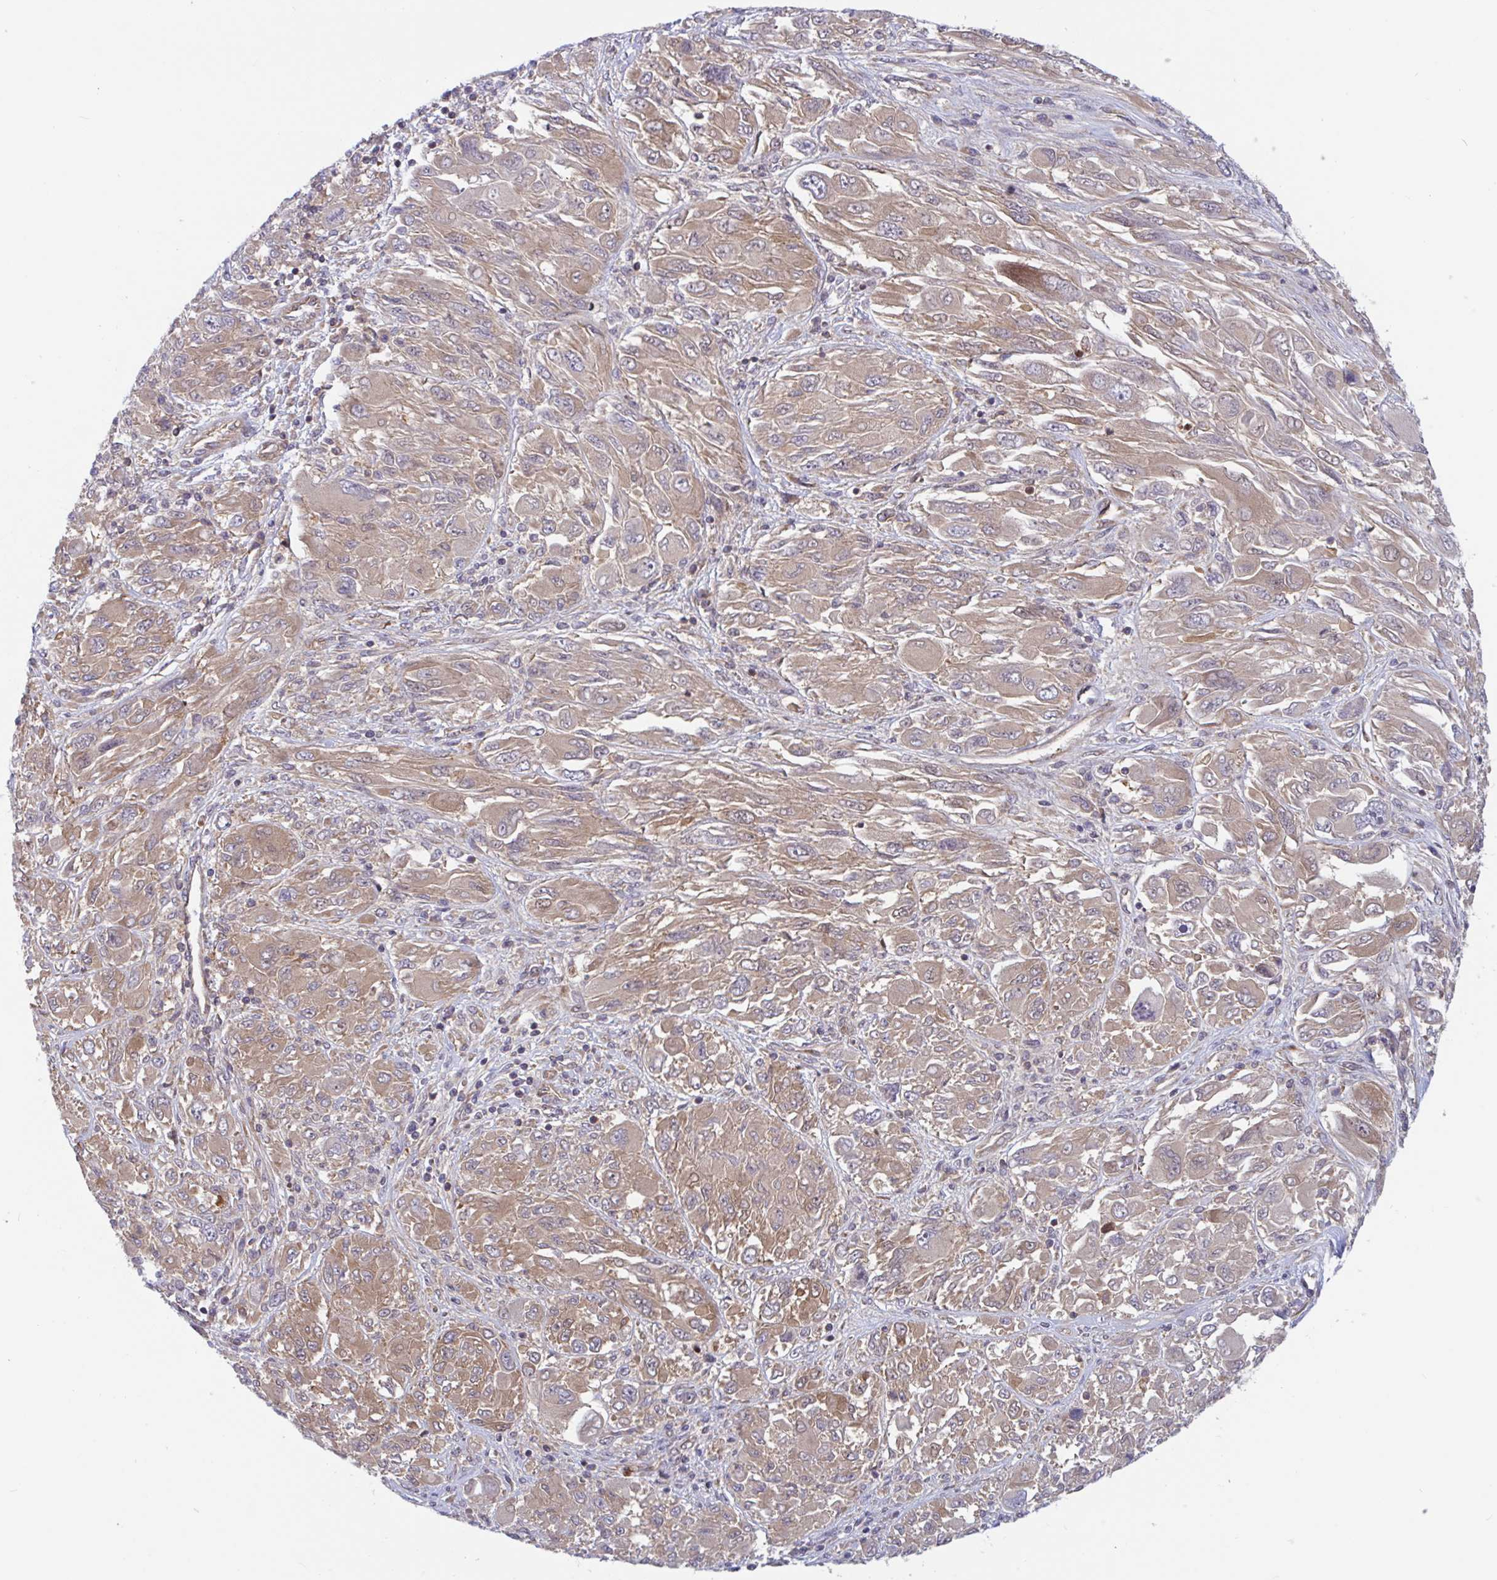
{"staining": {"intensity": "moderate", "quantity": ">75%", "location": "cytoplasmic/membranous"}, "tissue": "melanoma", "cell_type": "Tumor cells", "image_type": "cancer", "snomed": [{"axis": "morphology", "description": "Malignant melanoma, NOS"}, {"axis": "topography", "description": "Skin"}], "caption": "Protein staining demonstrates moderate cytoplasmic/membranous staining in about >75% of tumor cells in melanoma. The staining was performed using DAB (3,3'-diaminobenzidine) to visualize the protein expression in brown, while the nuclei were stained in blue with hematoxylin (Magnification: 20x).", "gene": "LMNTD2", "patient": {"sex": "female", "age": 91}}